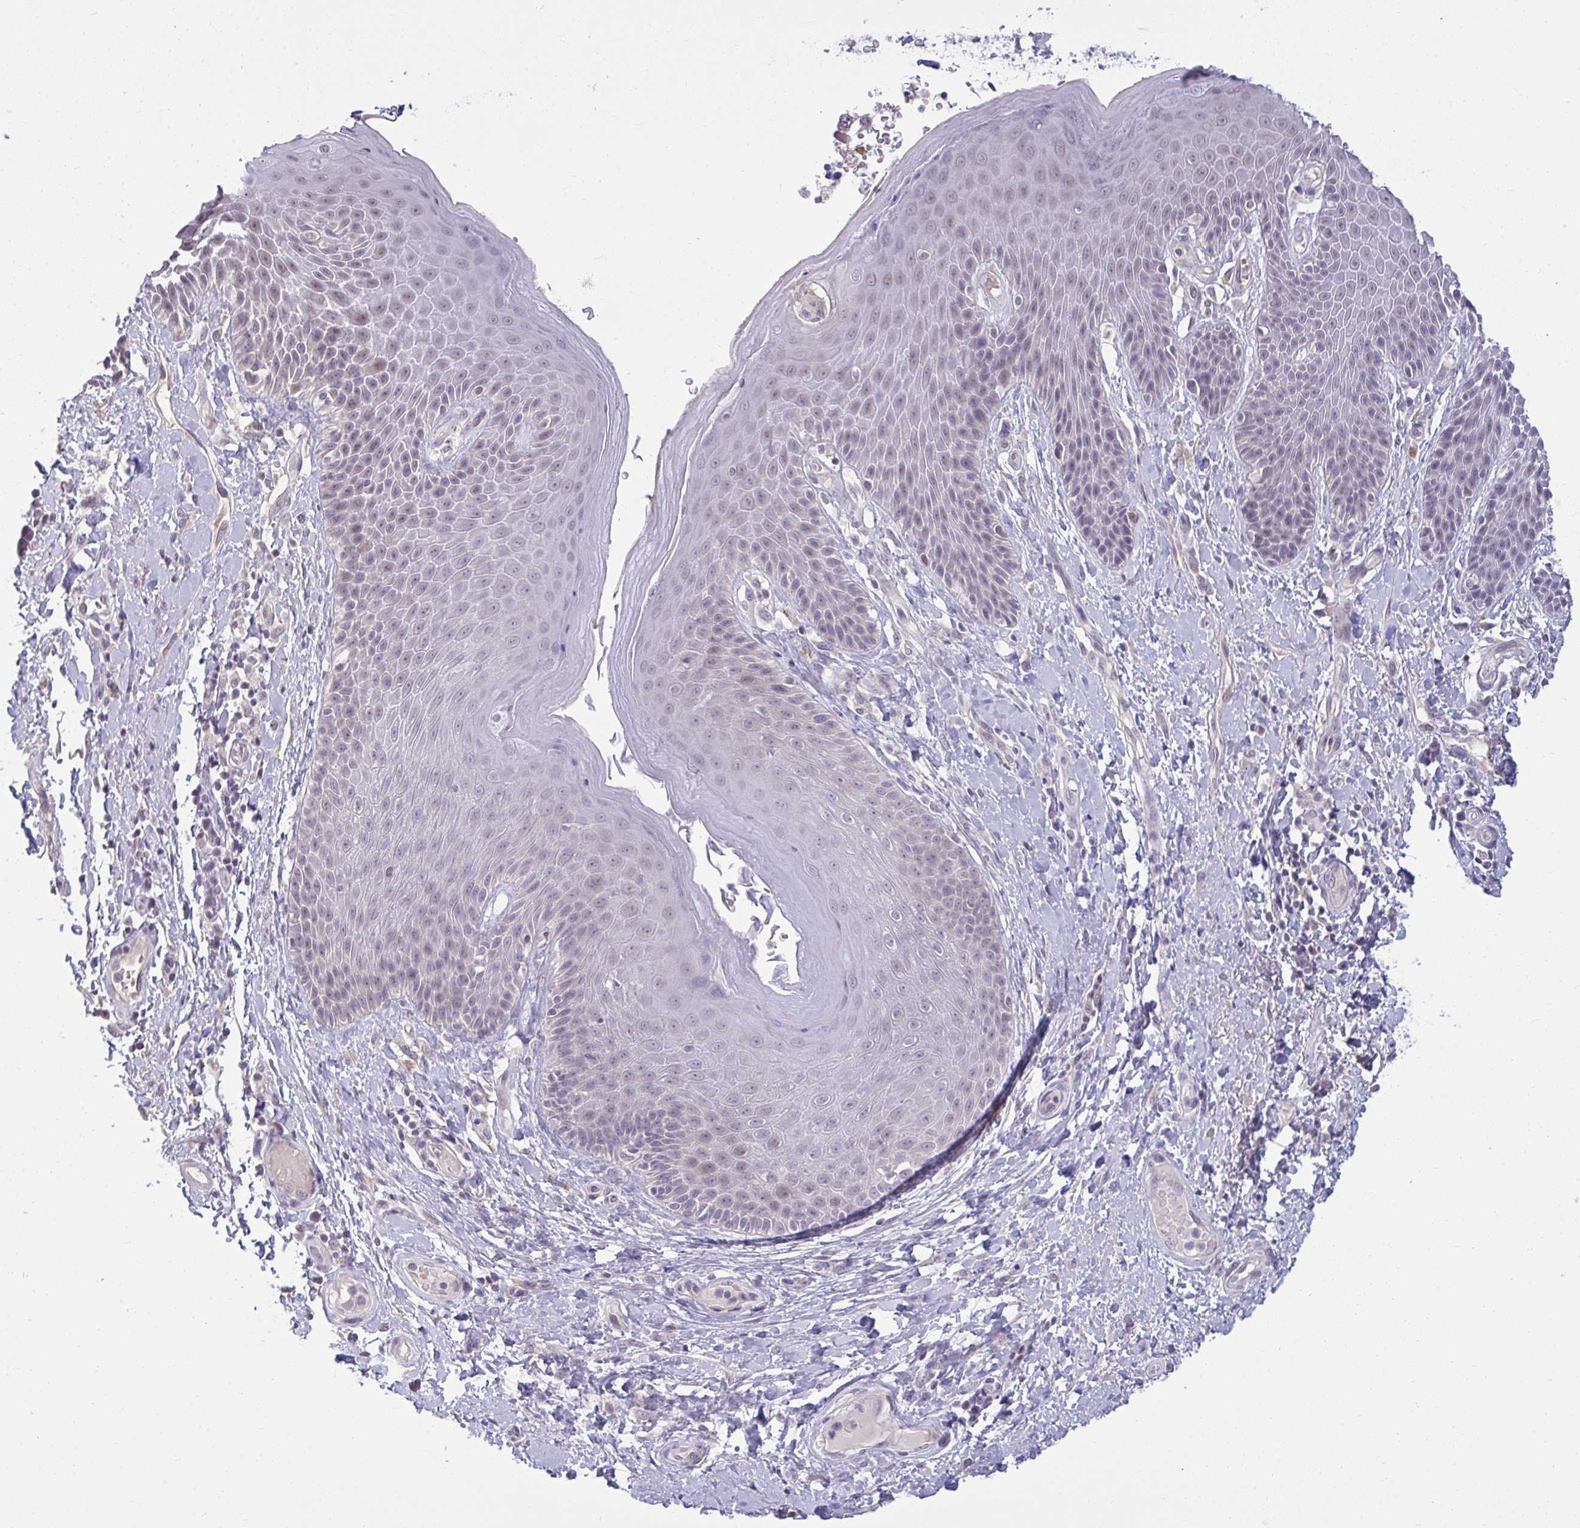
{"staining": {"intensity": "weak", "quantity": "<25%", "location": "nuclear"}, "tissue": "skin", "cell_type": "Epidermal cells", "image_type": "normal", "snomed": [{"axis": "morphology", "description": "Normal tissue, NOS"}, {"axis": "topography", "description": "Anal"}, {"axis": "topography", "description": "Peripheral nerve tissue"}], "caption": "This is an immunohistochemistry photomicrograph of benign skin. There is no expression in epidermal cells.", "gene": "RNASEH1", "patient": {"sex": "male", "age": 51}}